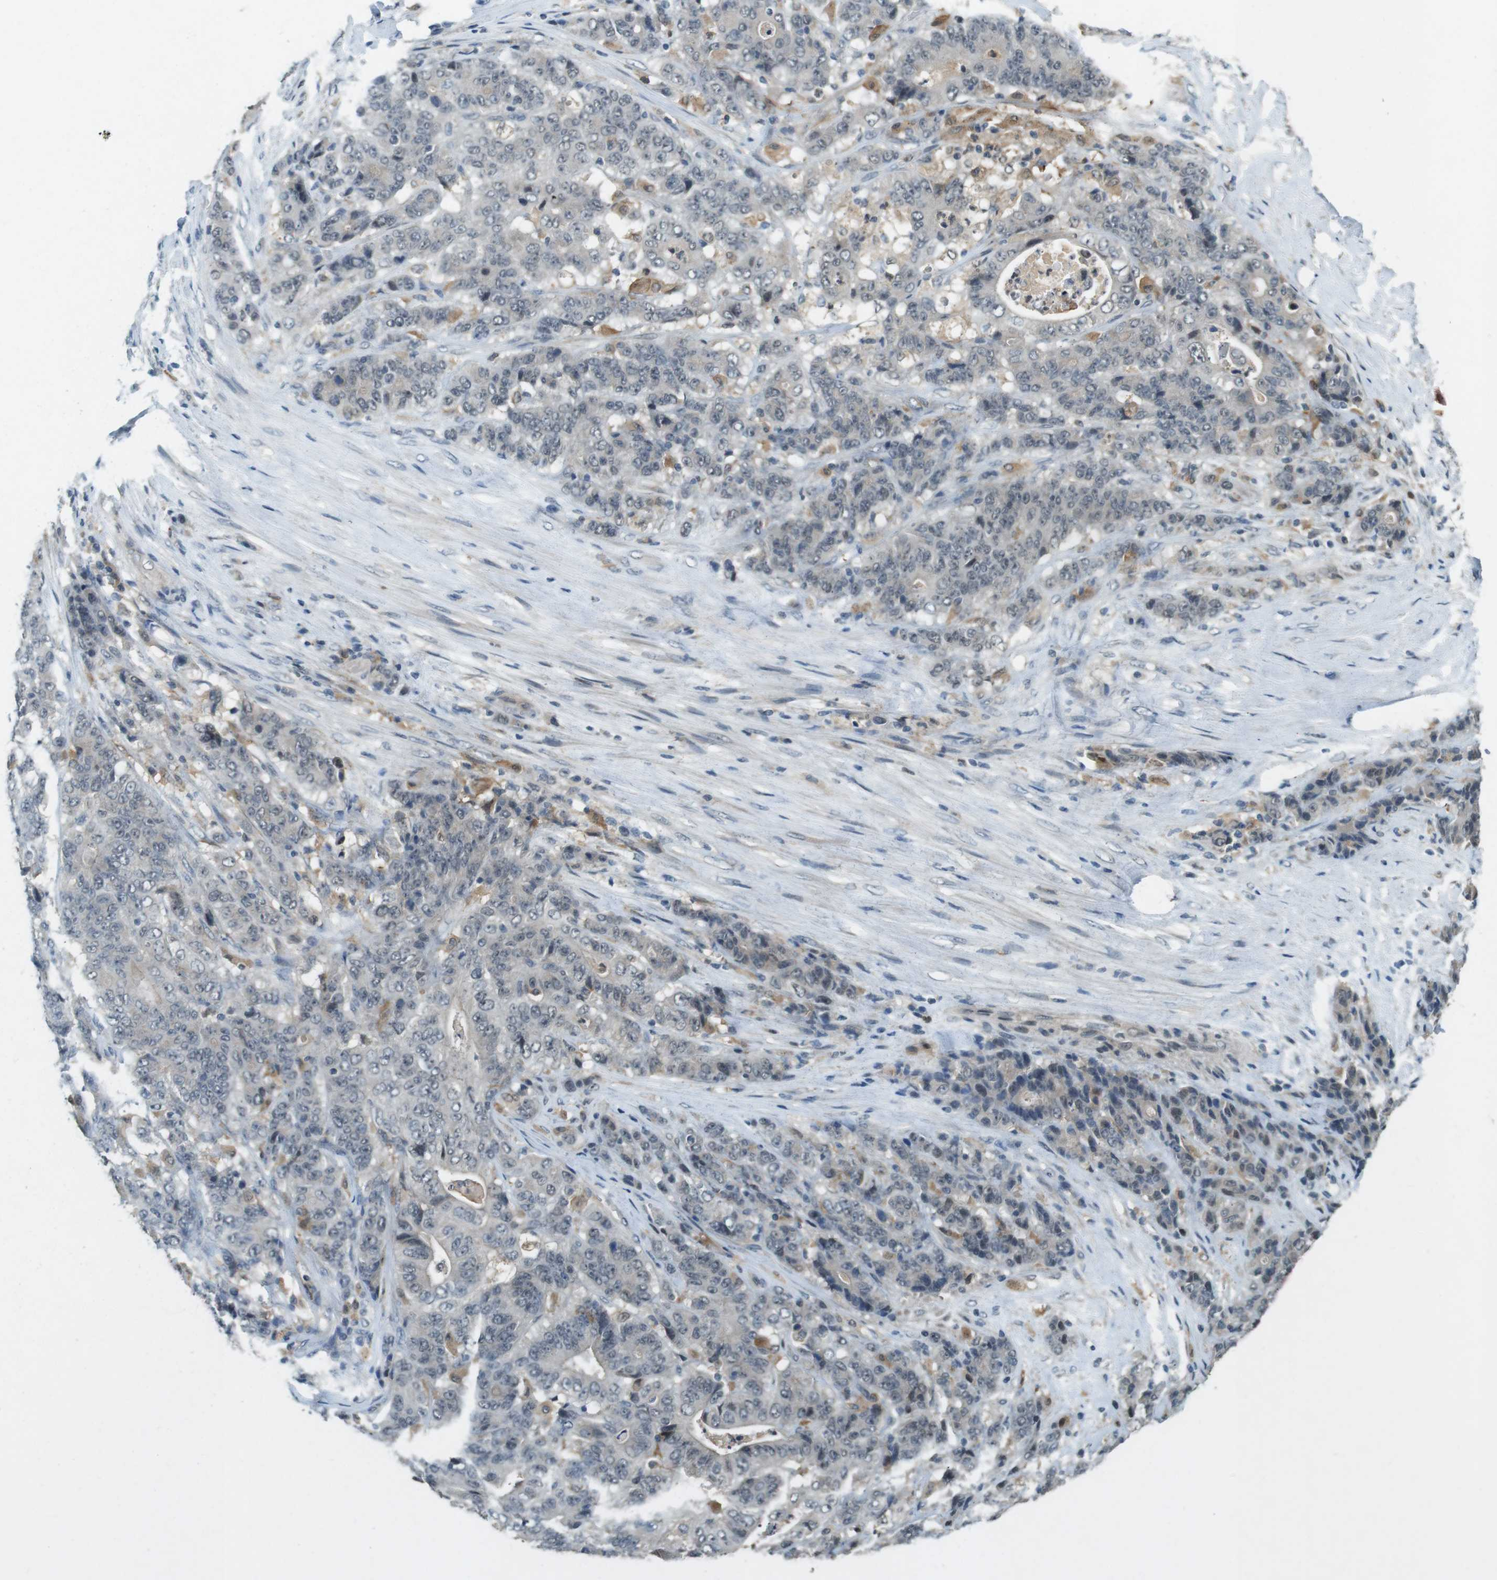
{"staining": {"intensity": "negative", "quantity": "none", "location": "none"}, "tissue": "stomach cancer", "cell_type": "Tumor cells", "image_type": "cancer", "snomed": [{"axis": "morphology", "description": "Adenocarcinoma, NOS"}, {"axis": "topography", "description": "Stomach"}], "caption": "IHC image of human adenocarcinoma (stomach) stained for a protein (brown), which exhibits no expression in tumor cells.", "gene": "CDK14", "patient": {"sex": "female", "age": 73}}